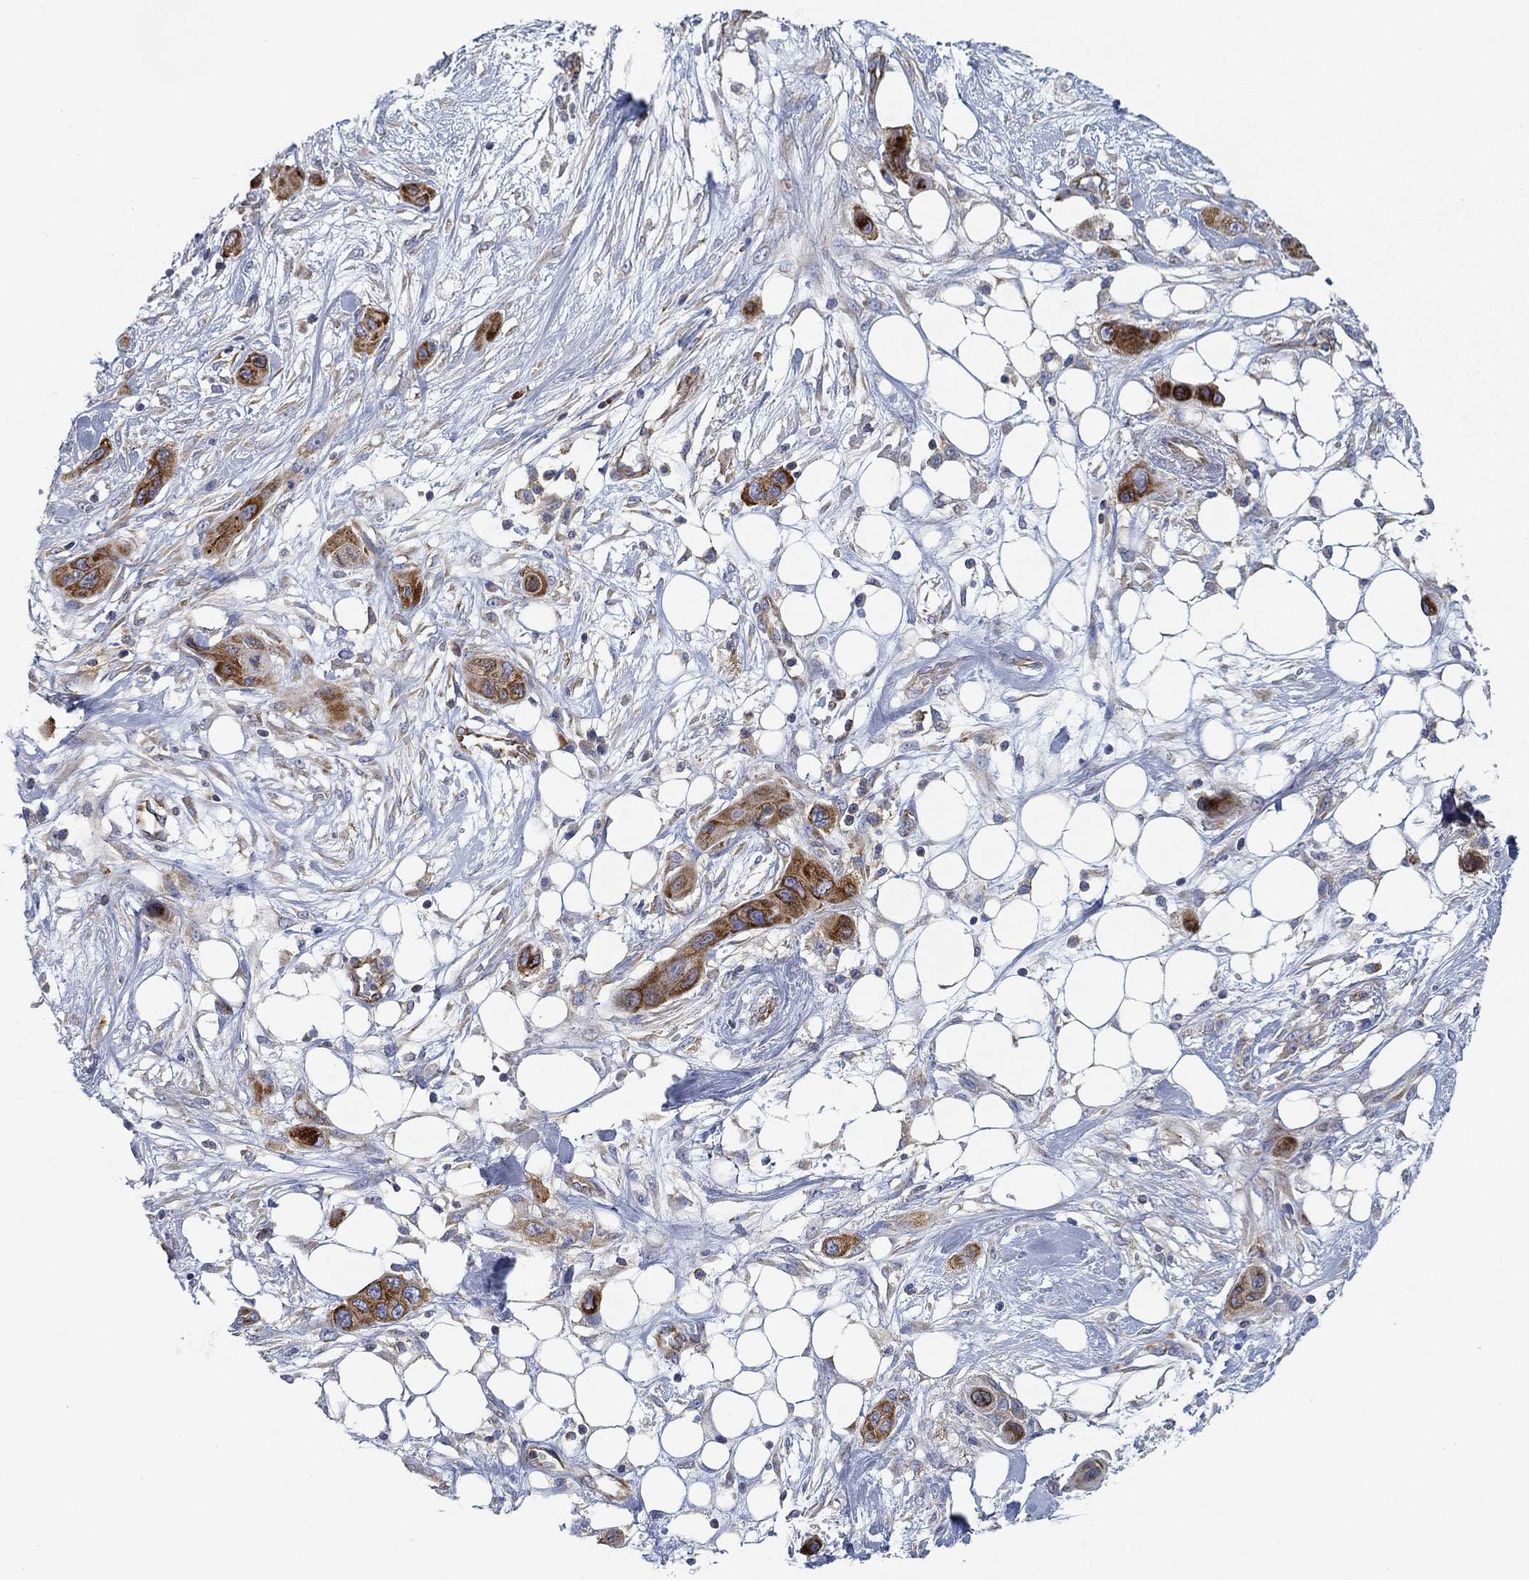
{"staining": {"intensity": "strong", "quantity": ">75%", "location": "cytoplasmic/membranous"}, "tissue": "skin cancer", "cell_type": "Tumor cells", "image_type": "cancer", "snomed": [{"axis": "morphology", "description": "Squamous cell carcinoma, NOS"}, {"axis": "topography", "description": "Skin"}], "caption": "Strong cytoplasmic/membranous staining for a protein is present in approximately >75% of tumor cells of squamous cell carcinoma (skin) using immunohistochemistry.", "gene": "FXR1", "patient": {"sex": "male", "age": 79}}